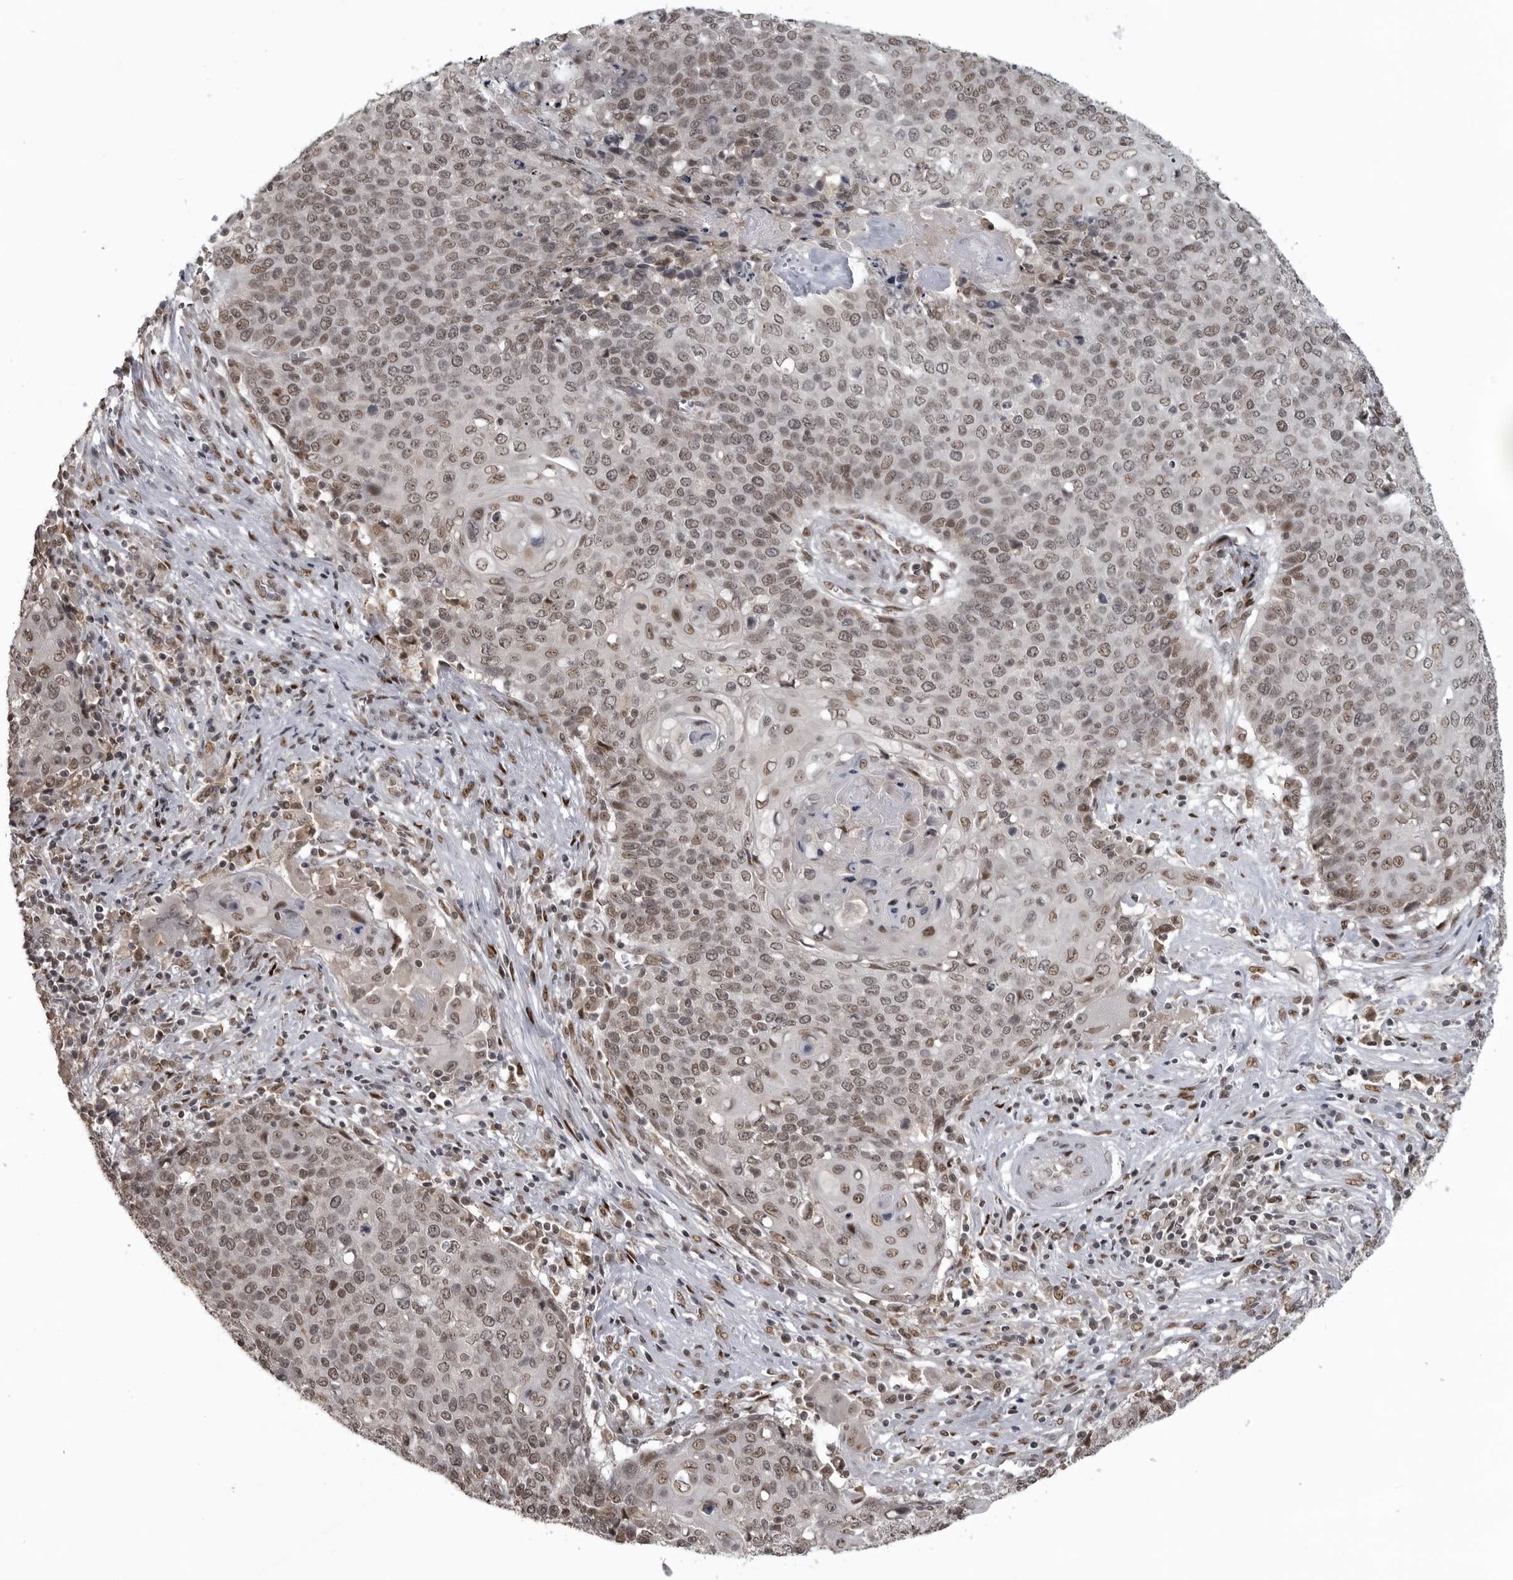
{"staining": {"intensity": "moderate", "quantity": ">75%", "location": "nuclear"}, "tissue": "cervical cancer", "cell_type": "Tumor cells", "image_type": "cancer", "snomed": [{"axis": "morphology", "description": "Squamous cell carcinoma, NOS"}, {"axis": "topography", "description": "Cervix"}], "caption": "Moderate nuclear expression is seen in about >75% of tumor cells in cervical squamous cell carcinoma.", "gene": "C8orf58", "patient": {"sex": "female", "age": 39}}